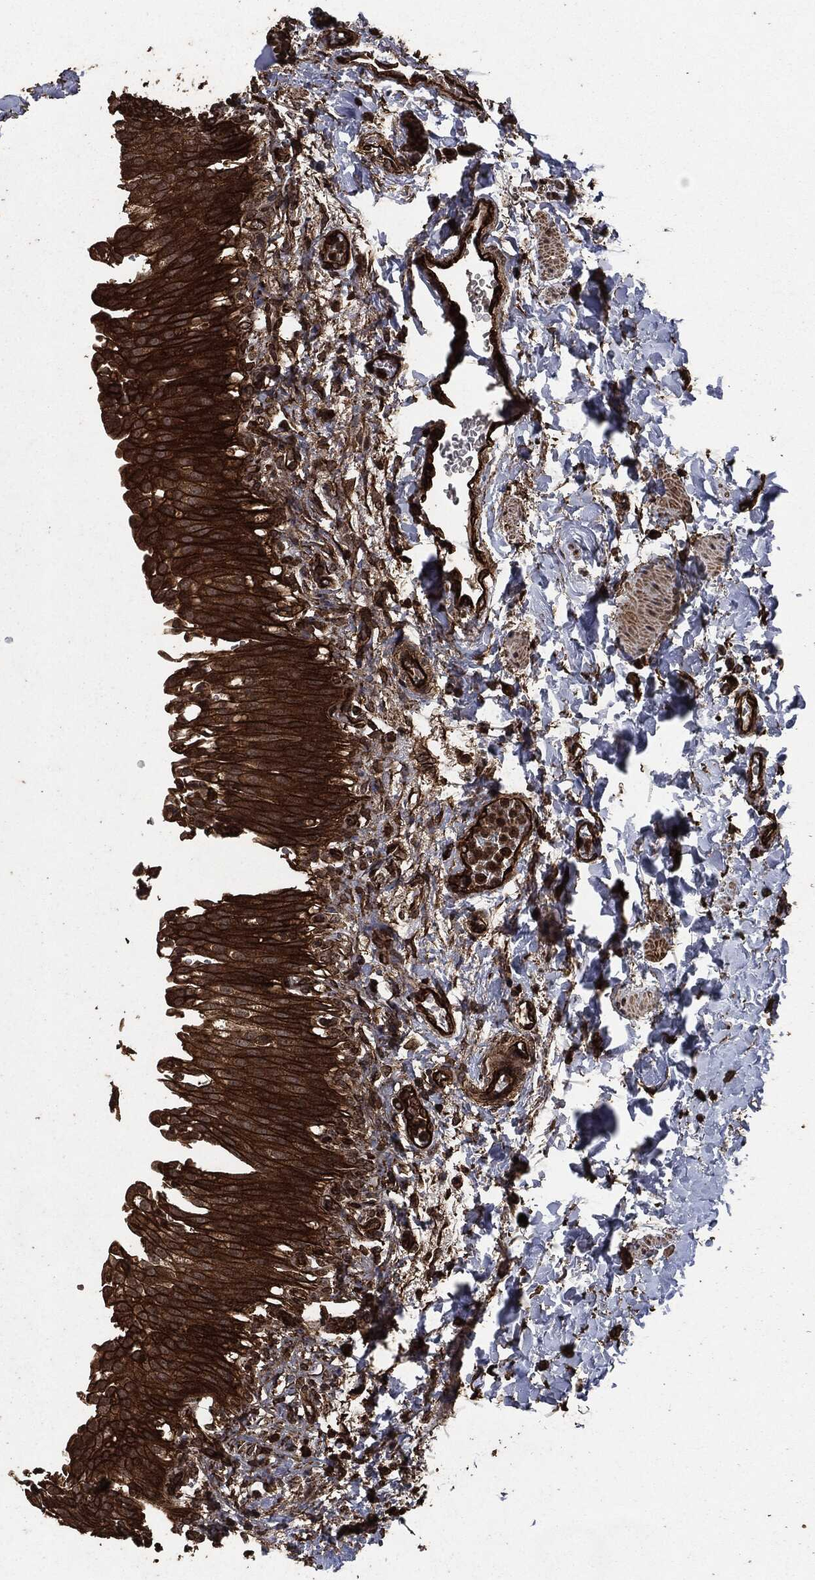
{"staining": {"intensity": "strong", "quantity": ">75%", "location": "cytoplasmic/membranous"}, "tissue": "urinary bladder", "cell_type": "Urothelial cells", "image_type": "normal", "snomed": [{"axis": "morphology", "description": "Normal tissue, NOS"}, {"axis": "topography", "description": "Urinary bladder"}], "caption": "A histopathology image of urinary bladder stained for a protein demonstrates strong cytoplasmic/membranous brown staining in urothelial cells.", "gene": "HRAS", "patient": {"sex": "female", "age": 60}}